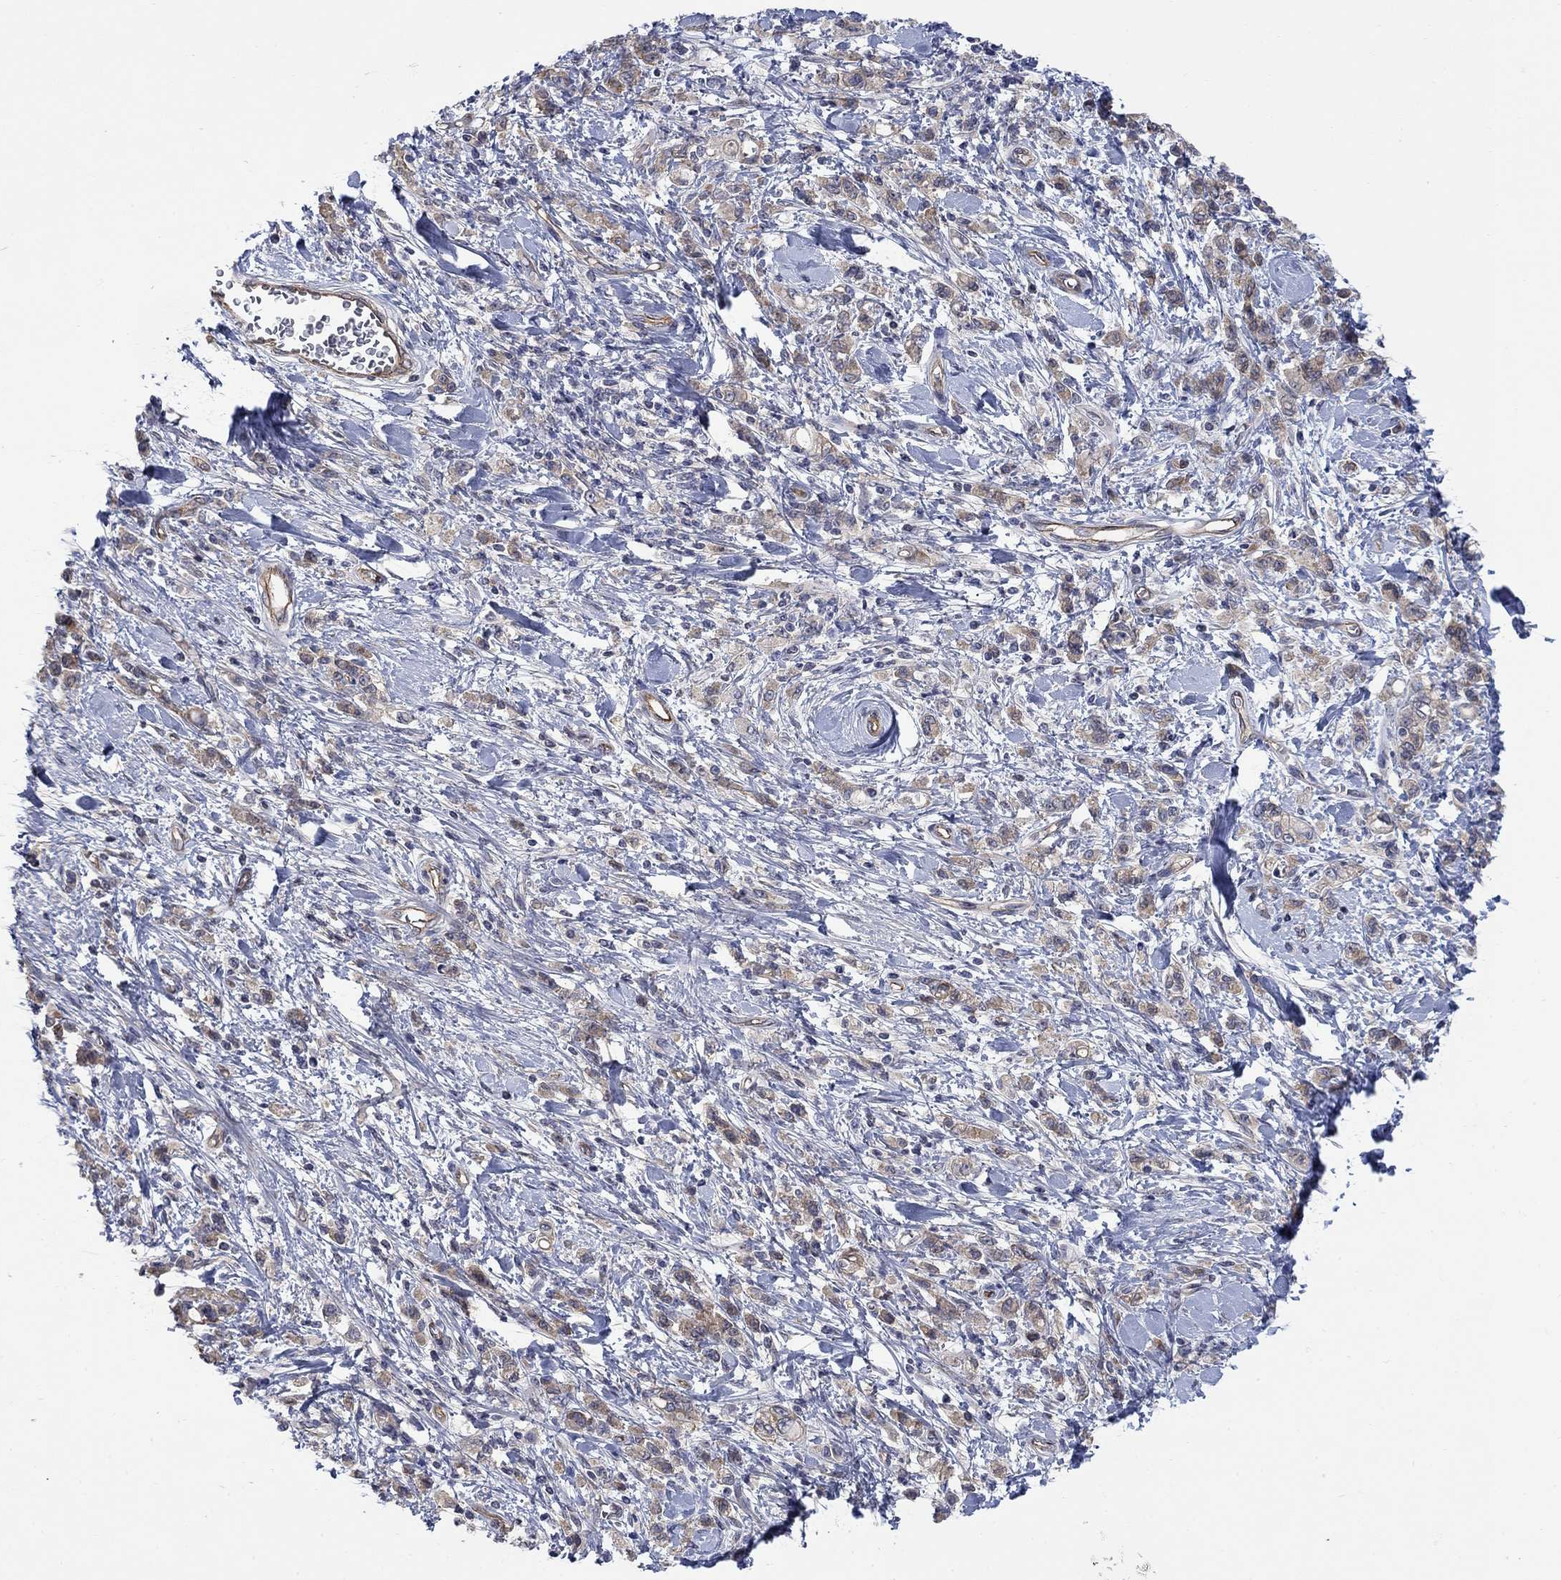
{"staining": {"intensity": "moderate", "quantity": ">75%", "location": "cytoplasmic/membranous"}, "tissue": "stomach cancer", "cell_type": "Tumor cells", "image_type": "cancer", "snomed": [{"axis": "morphology", "description": "Adenocarcinoma, NOS"}, {"axis": "topography", "description": "Stomach"}], "caption": "Immunohistochemistry histopathology image of neoplastic tissue: human stomach adenocarcinoma stained using immunohistochemistry demonstrates medium levels of moderate protein expression localized specifically in the cytoplasmic/membranous of tumor cells, appearing as a cytoplasmic/membranous brown color.", "gene": "PDZD2", "patient": {"sex": "male", "age": 77}}